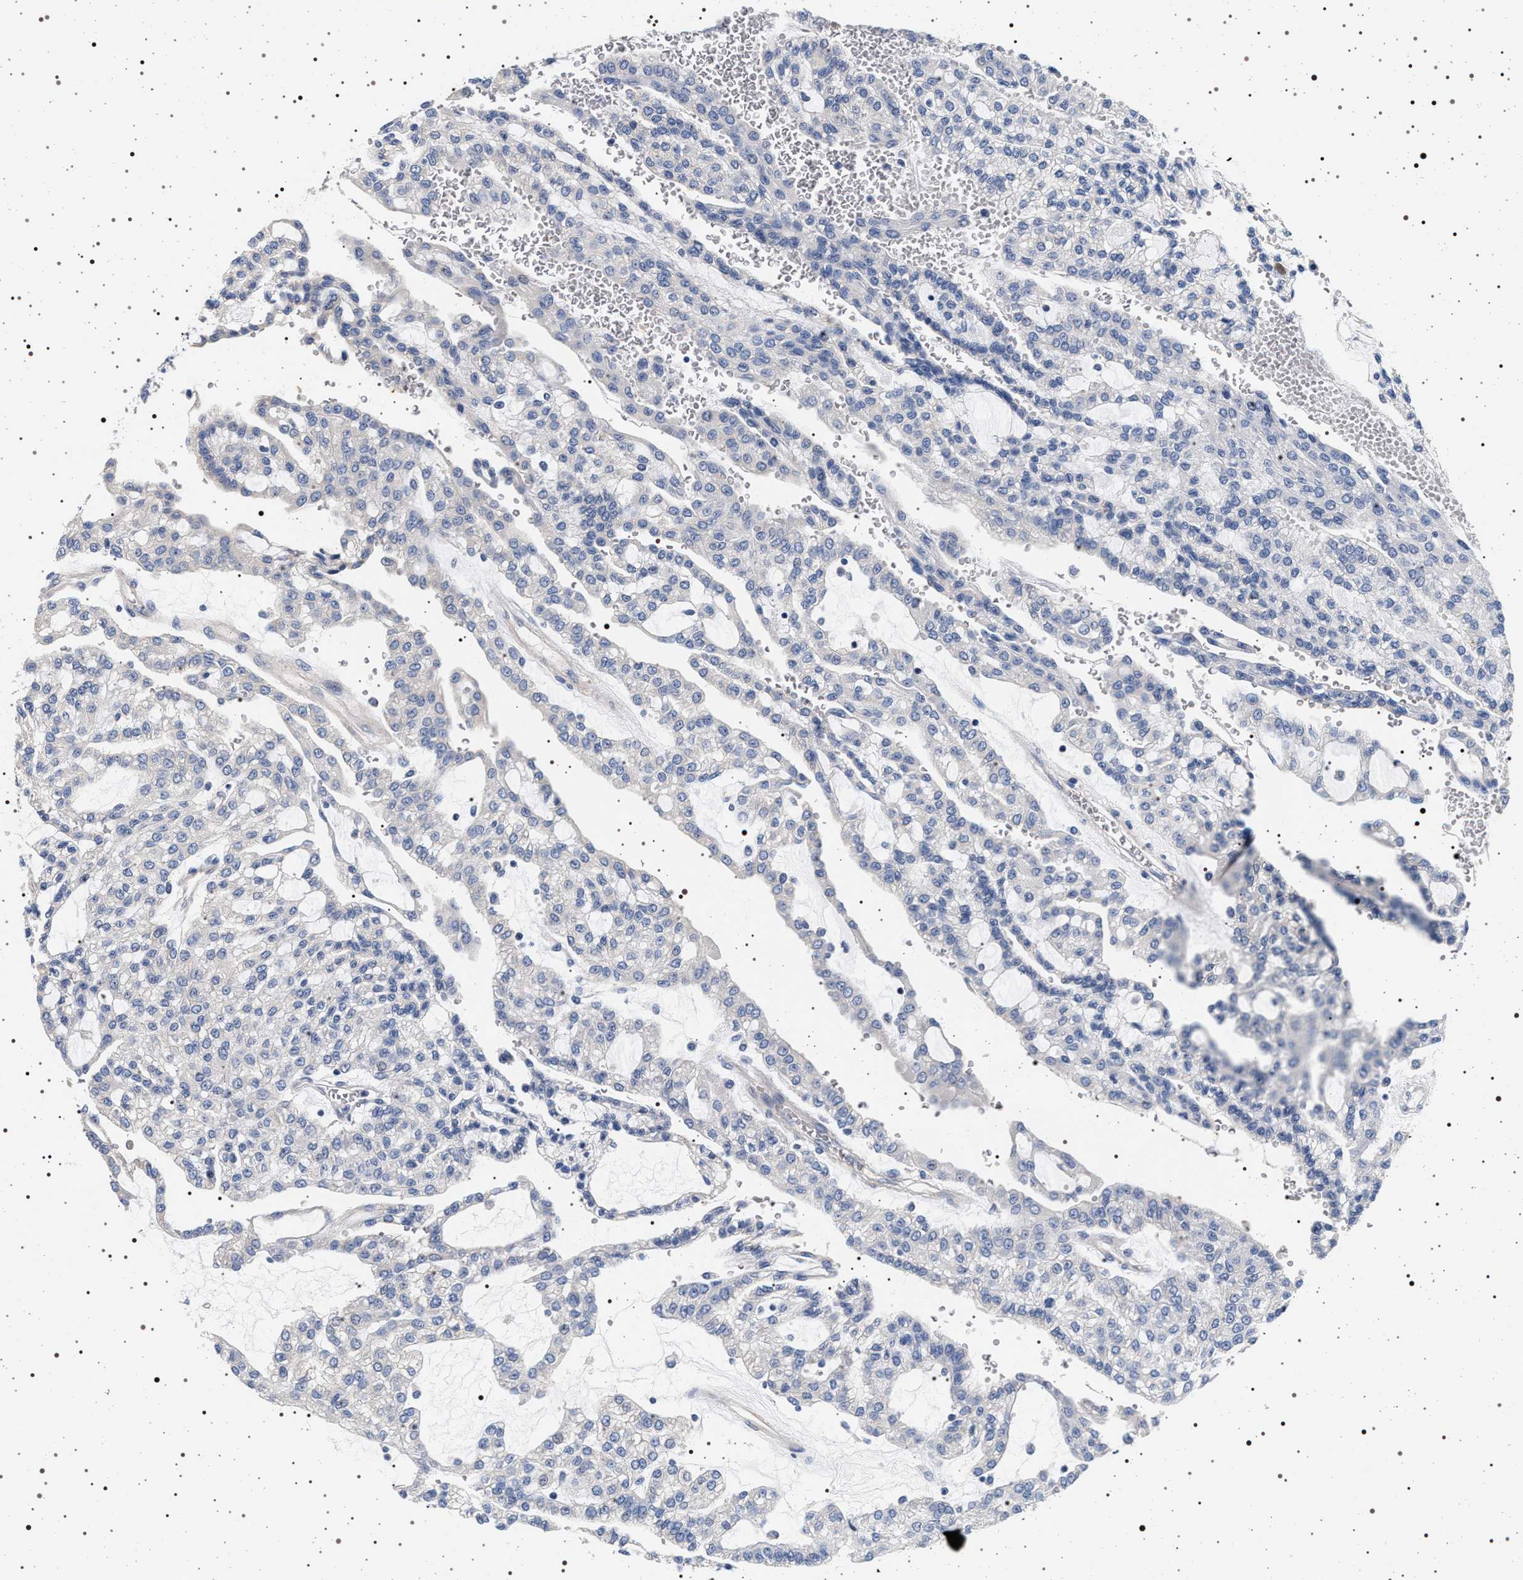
{"staining": {"intensity": "negative", "quantity": "none", "location": "none"}, "tissue": "renal cancer", "cell_type": "Tumor cells", "image_type": "cancer", "snomed": [{"axis": "morphology", "description": "Adenocarcinoma, NOS"}, {"axis": "topography", "description": "Kidney"}], "caption": "Immunohistochemical staining of human renal cancer (adenocarcinoma) exhibits no significant staining in tumor cells.", "gene": "HSD17B1", "patient": {"sex": "male", "age": 63}}